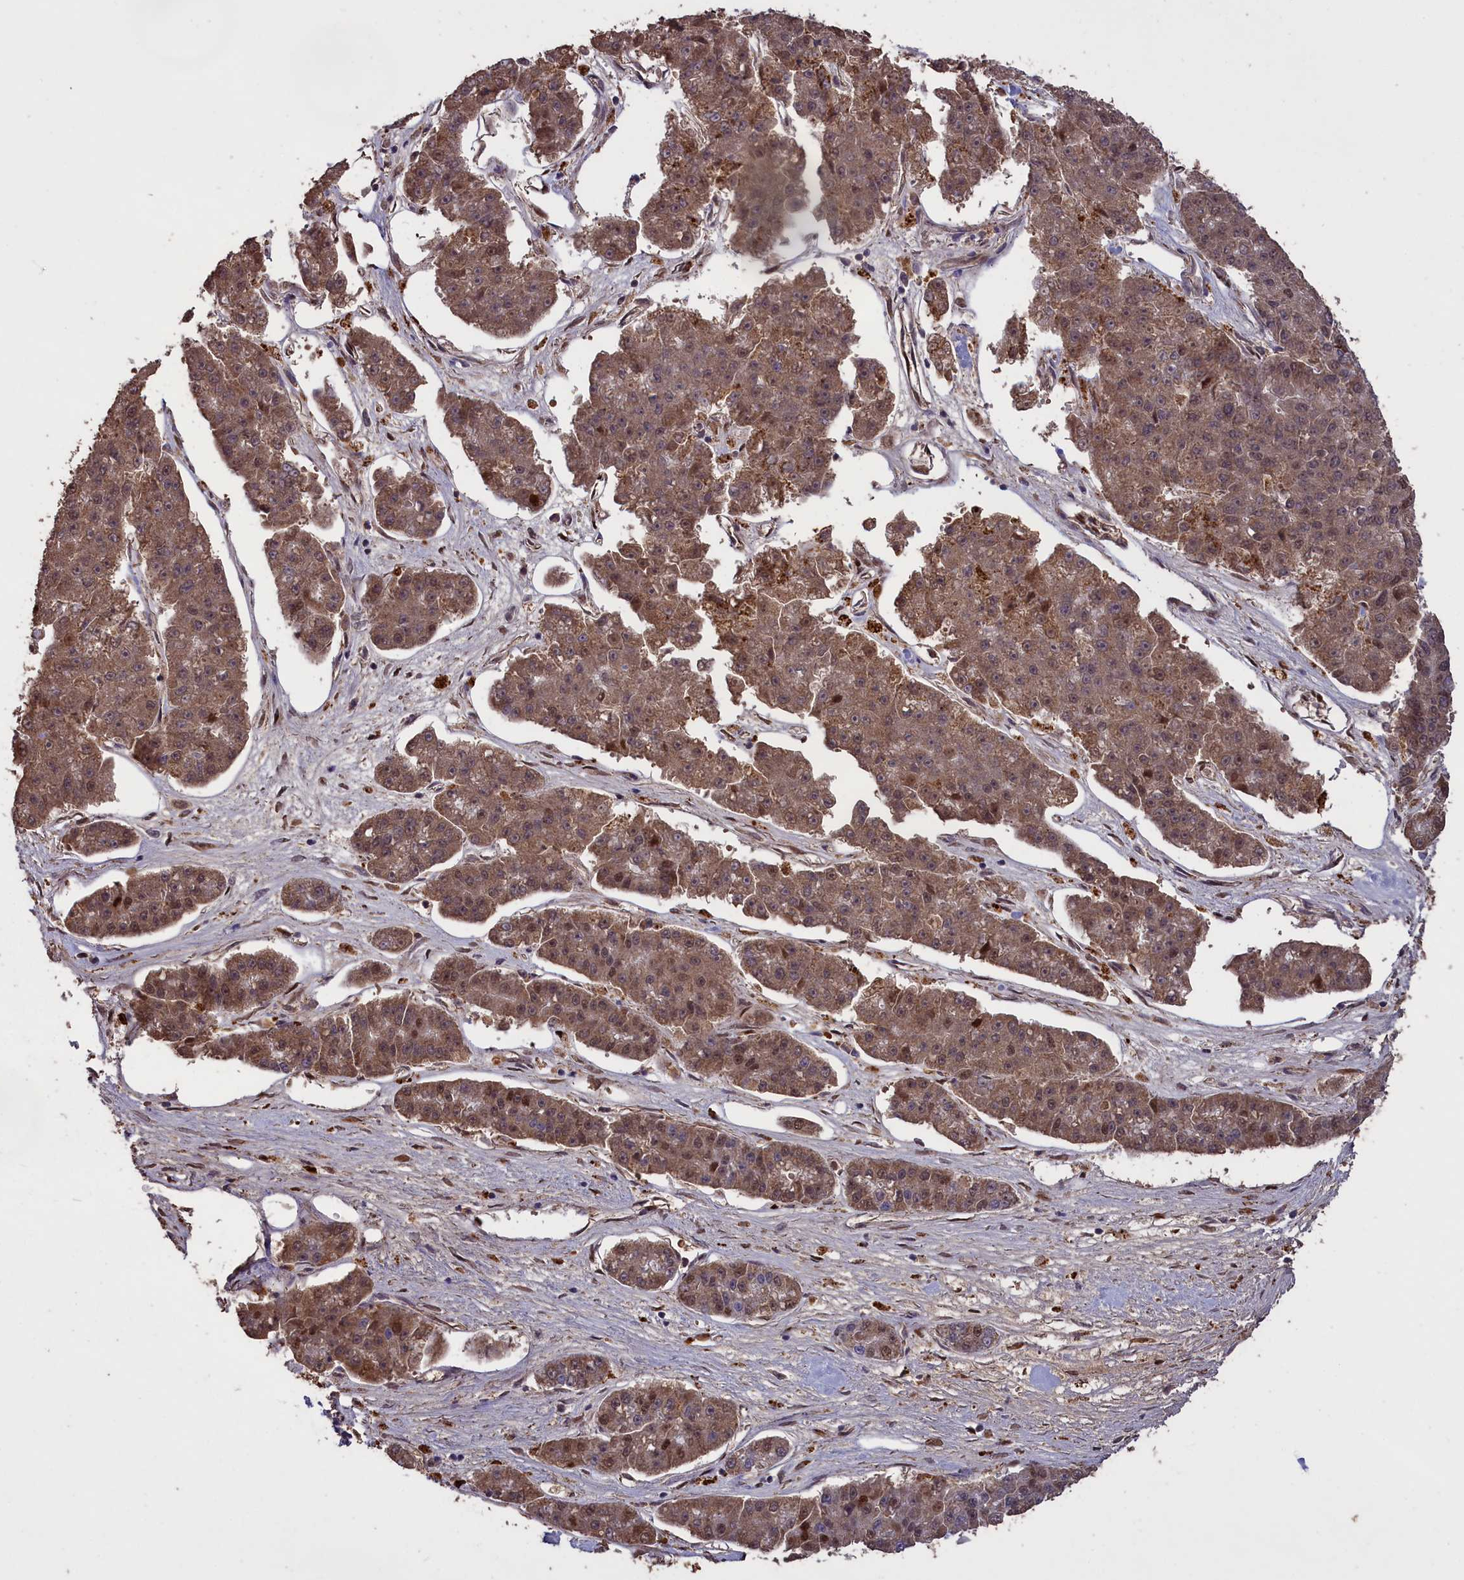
{"staining": {"intensity": "moderate", "quantity": ">75%", "location": "cytoplasmic/membranous,nuclear"}, "tissue": "pancreatic cancer", "cell_type": "Tumor cells", "image_type": "cancer", "snomed": [{"axis": "morphology", "description": "Adenocarcinoma, NOS"}, {"axis": "topography", "description": "Pancreas"}], "caption": "Tumor cells exhibit moderate cytoplasmic/membranous and nuclear positivity in approximately >75% of cells in adenocarcinoma (pancreatic).", "gene": "CLRN2", "patient": {"sex": "male", "age": 50}}